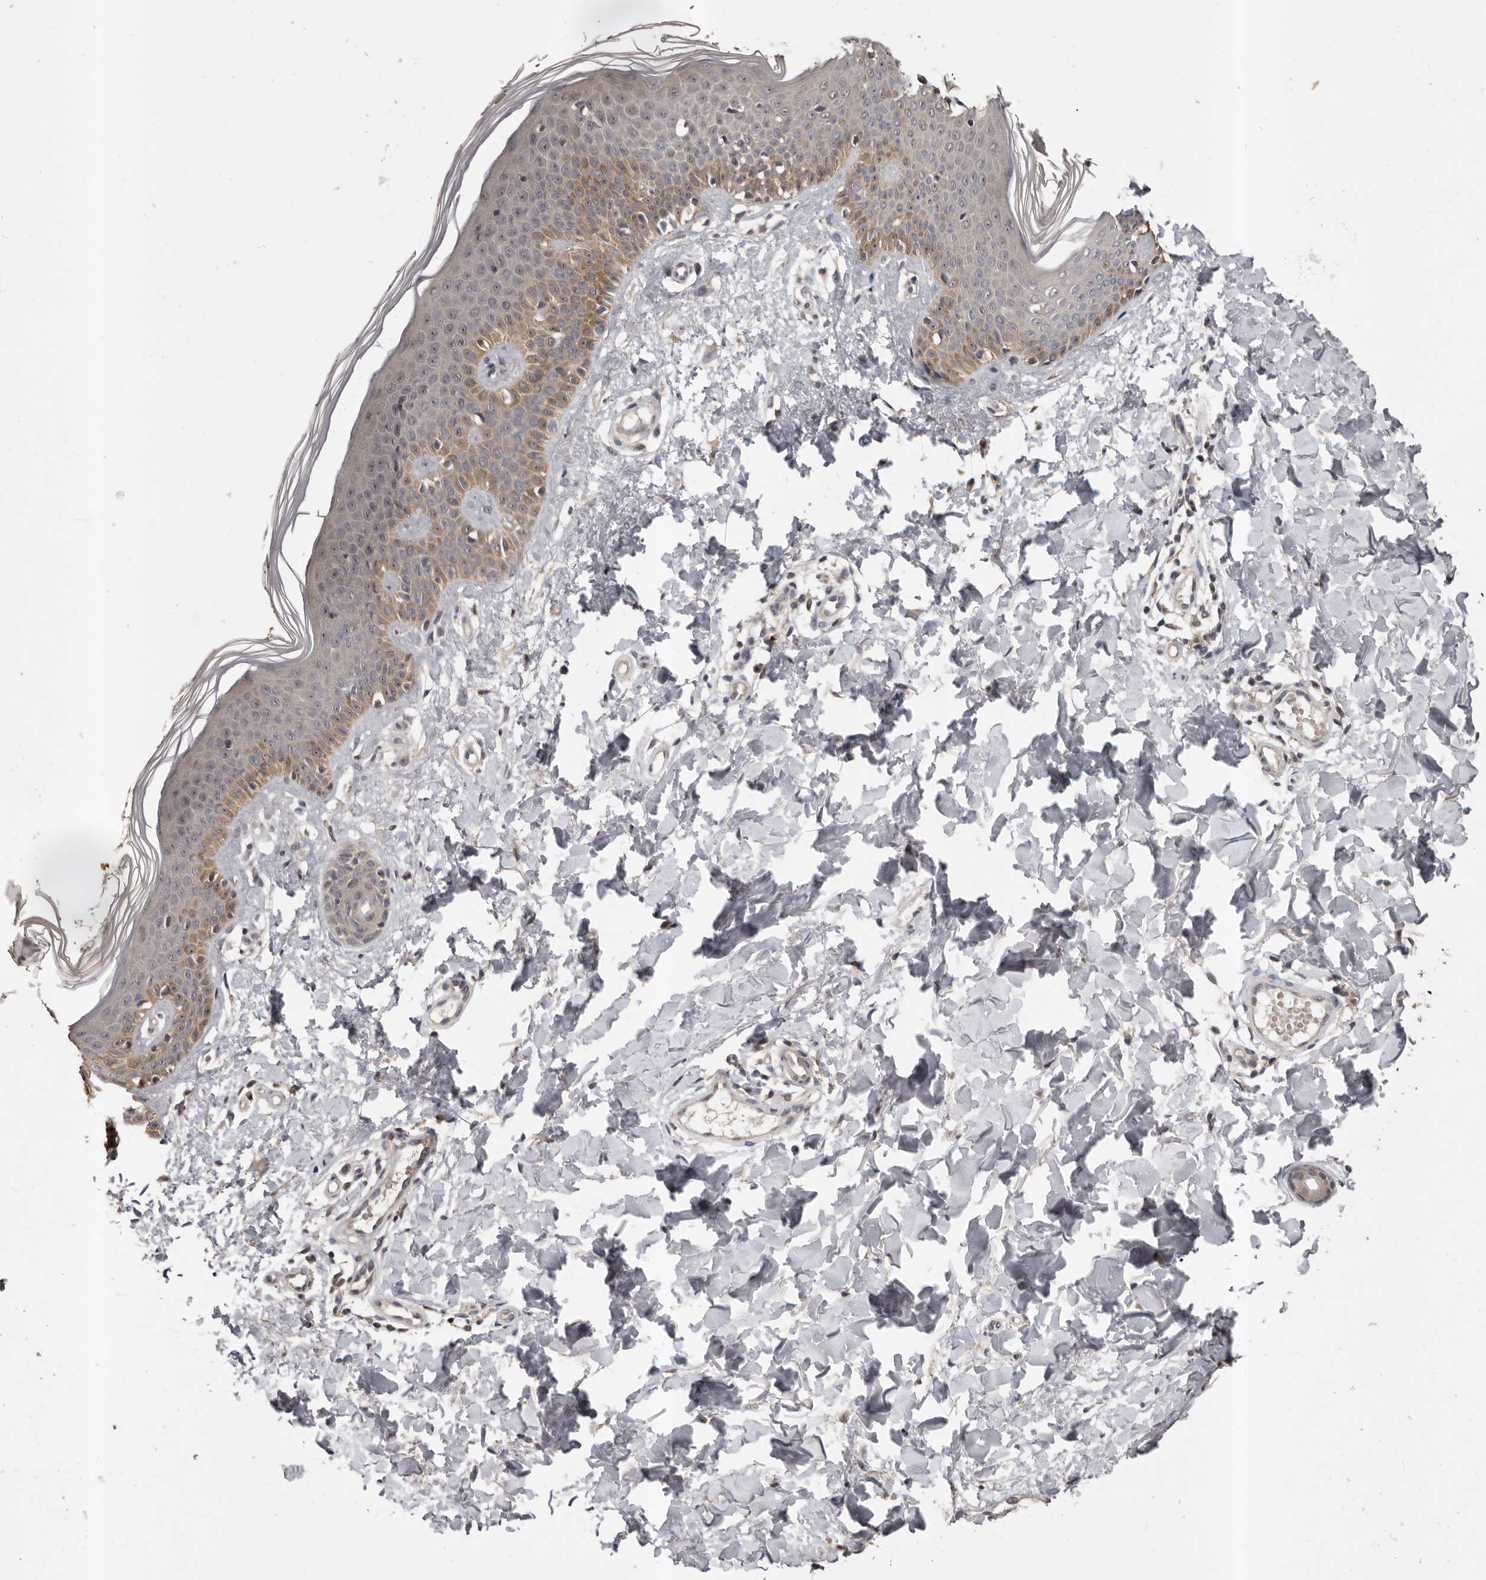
{"staining": {"intensity": "weak", "quantity": ">75%", "location": "cytoplasmic/membranous"}, "tissue": "skin", "cell_type": "Fibroblasts", "image_type": "normal", "snomed": [{"axis": "morphology", "description": "Normal tissue, NOS"}, {"axis": "topography", "description": "Skin"}], "caption": "DAB immunohistochemical staining of benign skin exhibits weak cytoplasmic/membranous protein staining in about >75% of fibroblasts.", "gene": "VPS37A", "patient": {"sex": "male", "age": 37}}